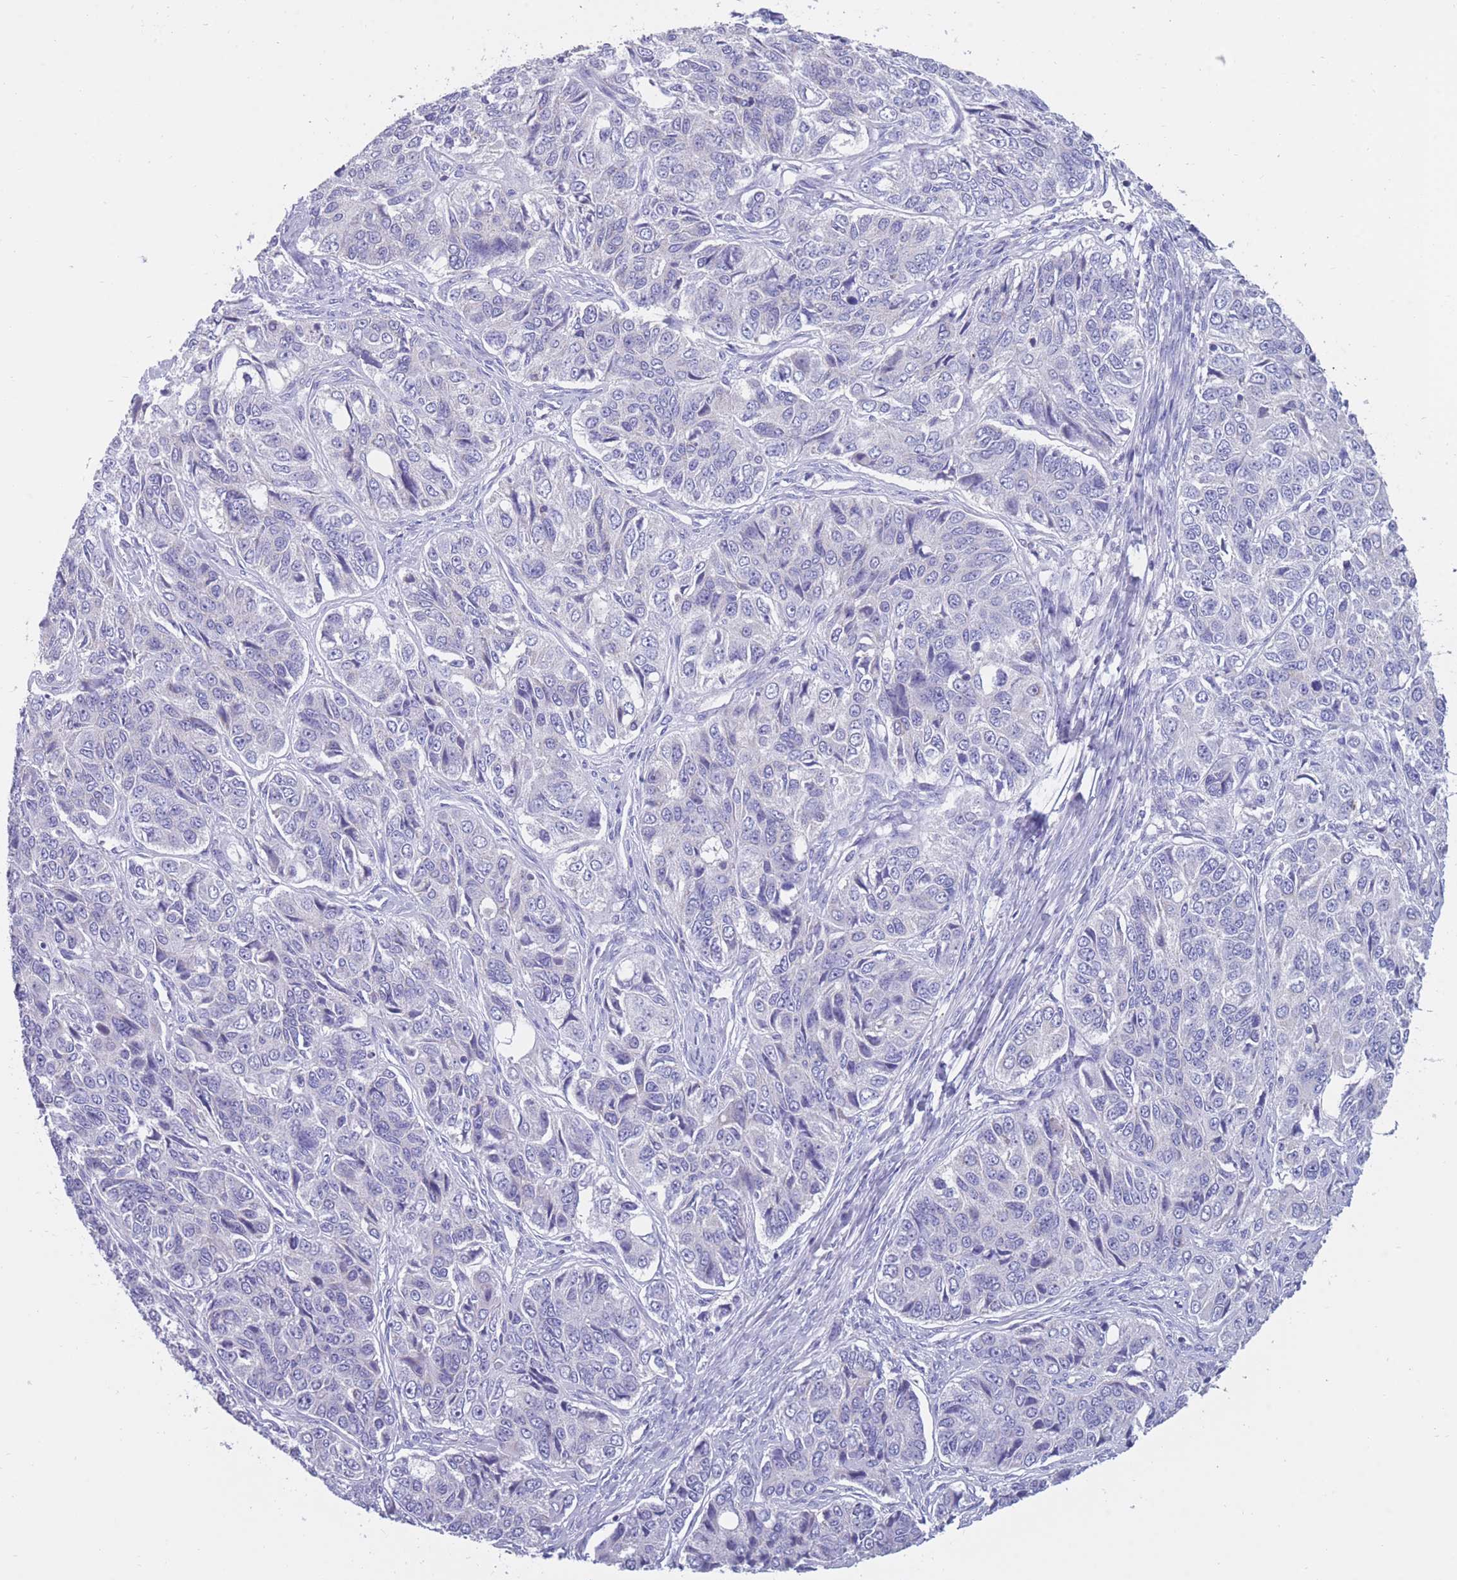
{"staining": {"intensity": "negative", "quantity": "none", "location": "none"}, "tissue": "ovarian cancer", "cell_type": "Tumor cells", "image_type": "cancer", "snomed": [{"axis": "morphology", "description": "Carcinoma, endometroid"}, {"axis": "topography", "description": "Ovary"}], "caption": "Tumor cells are negative for brown protein staining in ovarian cancer (endometroid carcinoma). Nuclei are stained in blue.", "gene": "INTS2", "patient": {"sex": "female", "age": 51}}